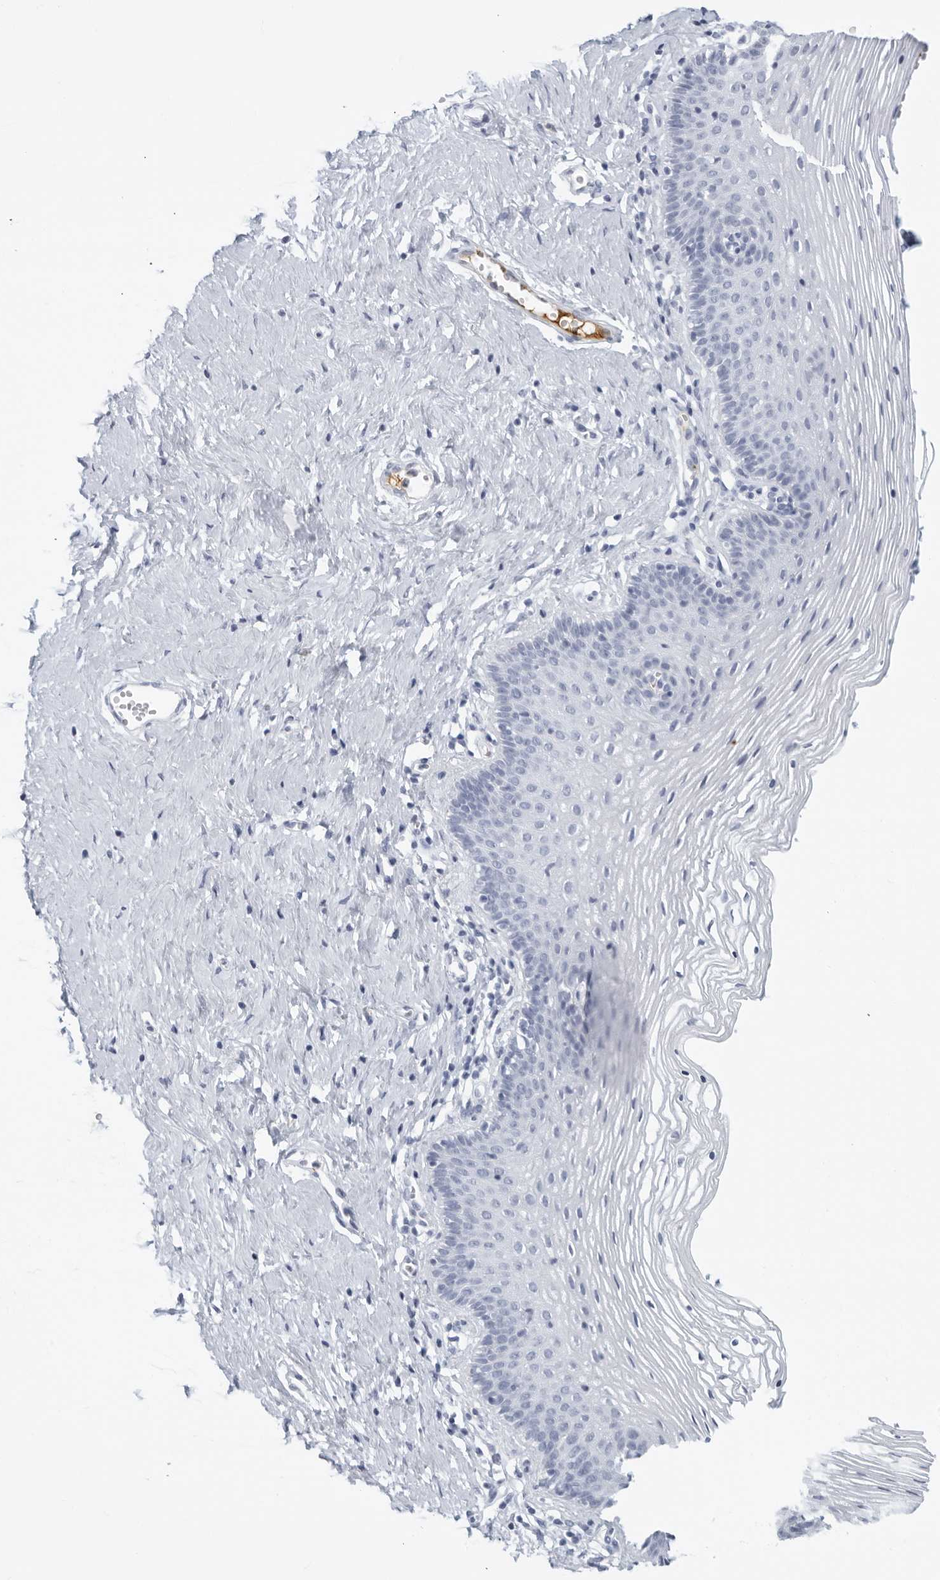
{"staining": {"intensity": "negative", "quantity": "none", "location": "none"}, "tissue": "vagina", "cell_type": "Squamous epithelial cells", "image_type": "normal", "snomed": [{"axis": "morphology", "description": "Normal tissue, NOS"}, {"axis": "topography", "description": "Vagina"}], "caption": "Squamous epithelial cells are negative for brown protein staining in unremarkable vagina.", "gene": "FGG", "patient": {"sex": "female", "age": 32}}